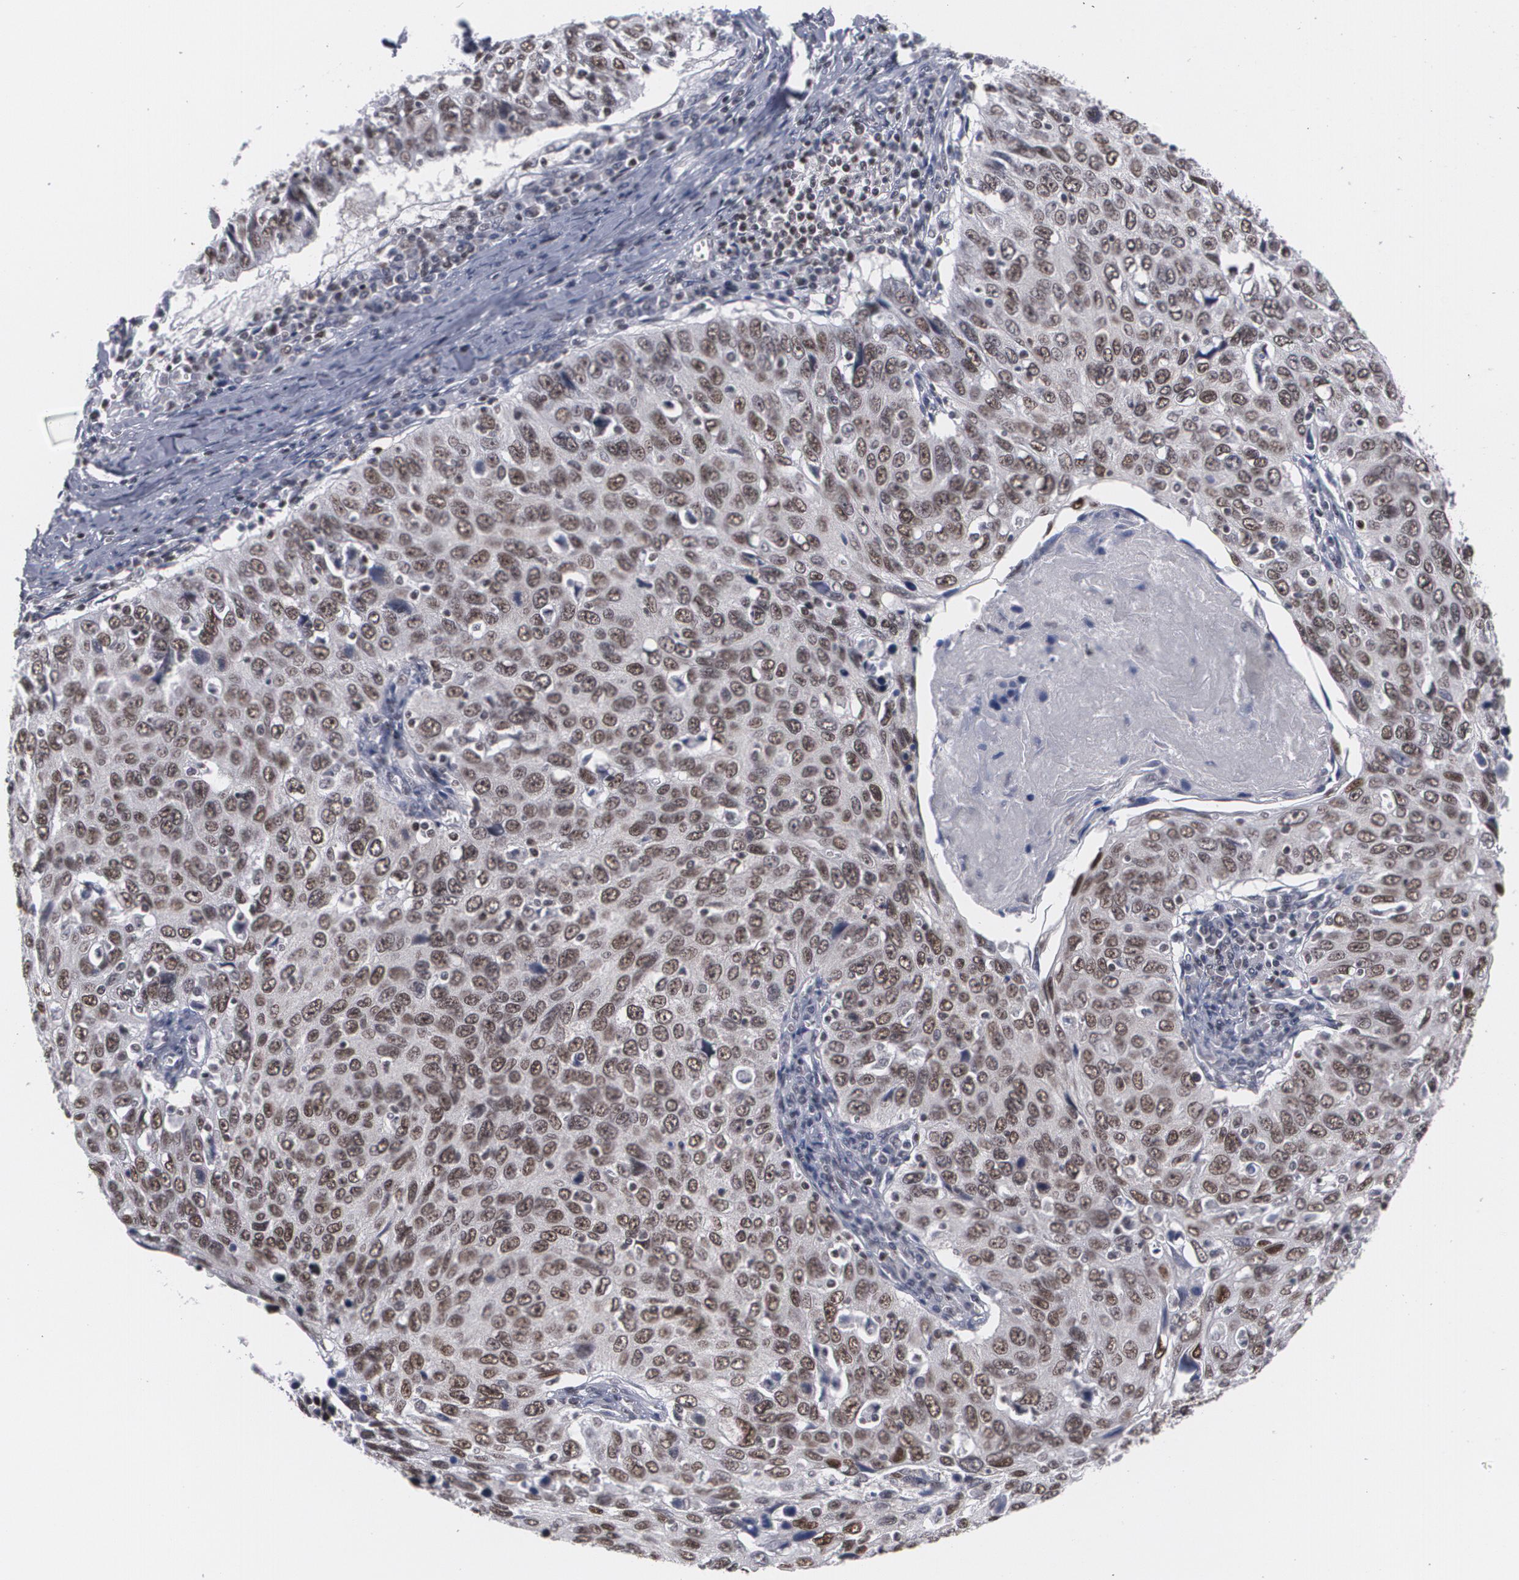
{"staining": {"intensity": "weak", "quantity": "25%-75%", "location": "nuclear"}, "tissue": "cervical cancer", "cell_type": "Tumor cells", "image_type": "cancer", "snomed": [{"axis": "morphology", "description": "Squamous cell carcinoma, NOS"}, {"axis": "topography", "description": "Cervix"}], "caption": "This photomicrograph demonstrates IHC staining of cervical cancer (squamous cell carcinoma), with low weak nuclear positivity in about 25%-75% of tumor cells.", "gene": "MCL1", "patient": {"sex": "female", "age": 53}}